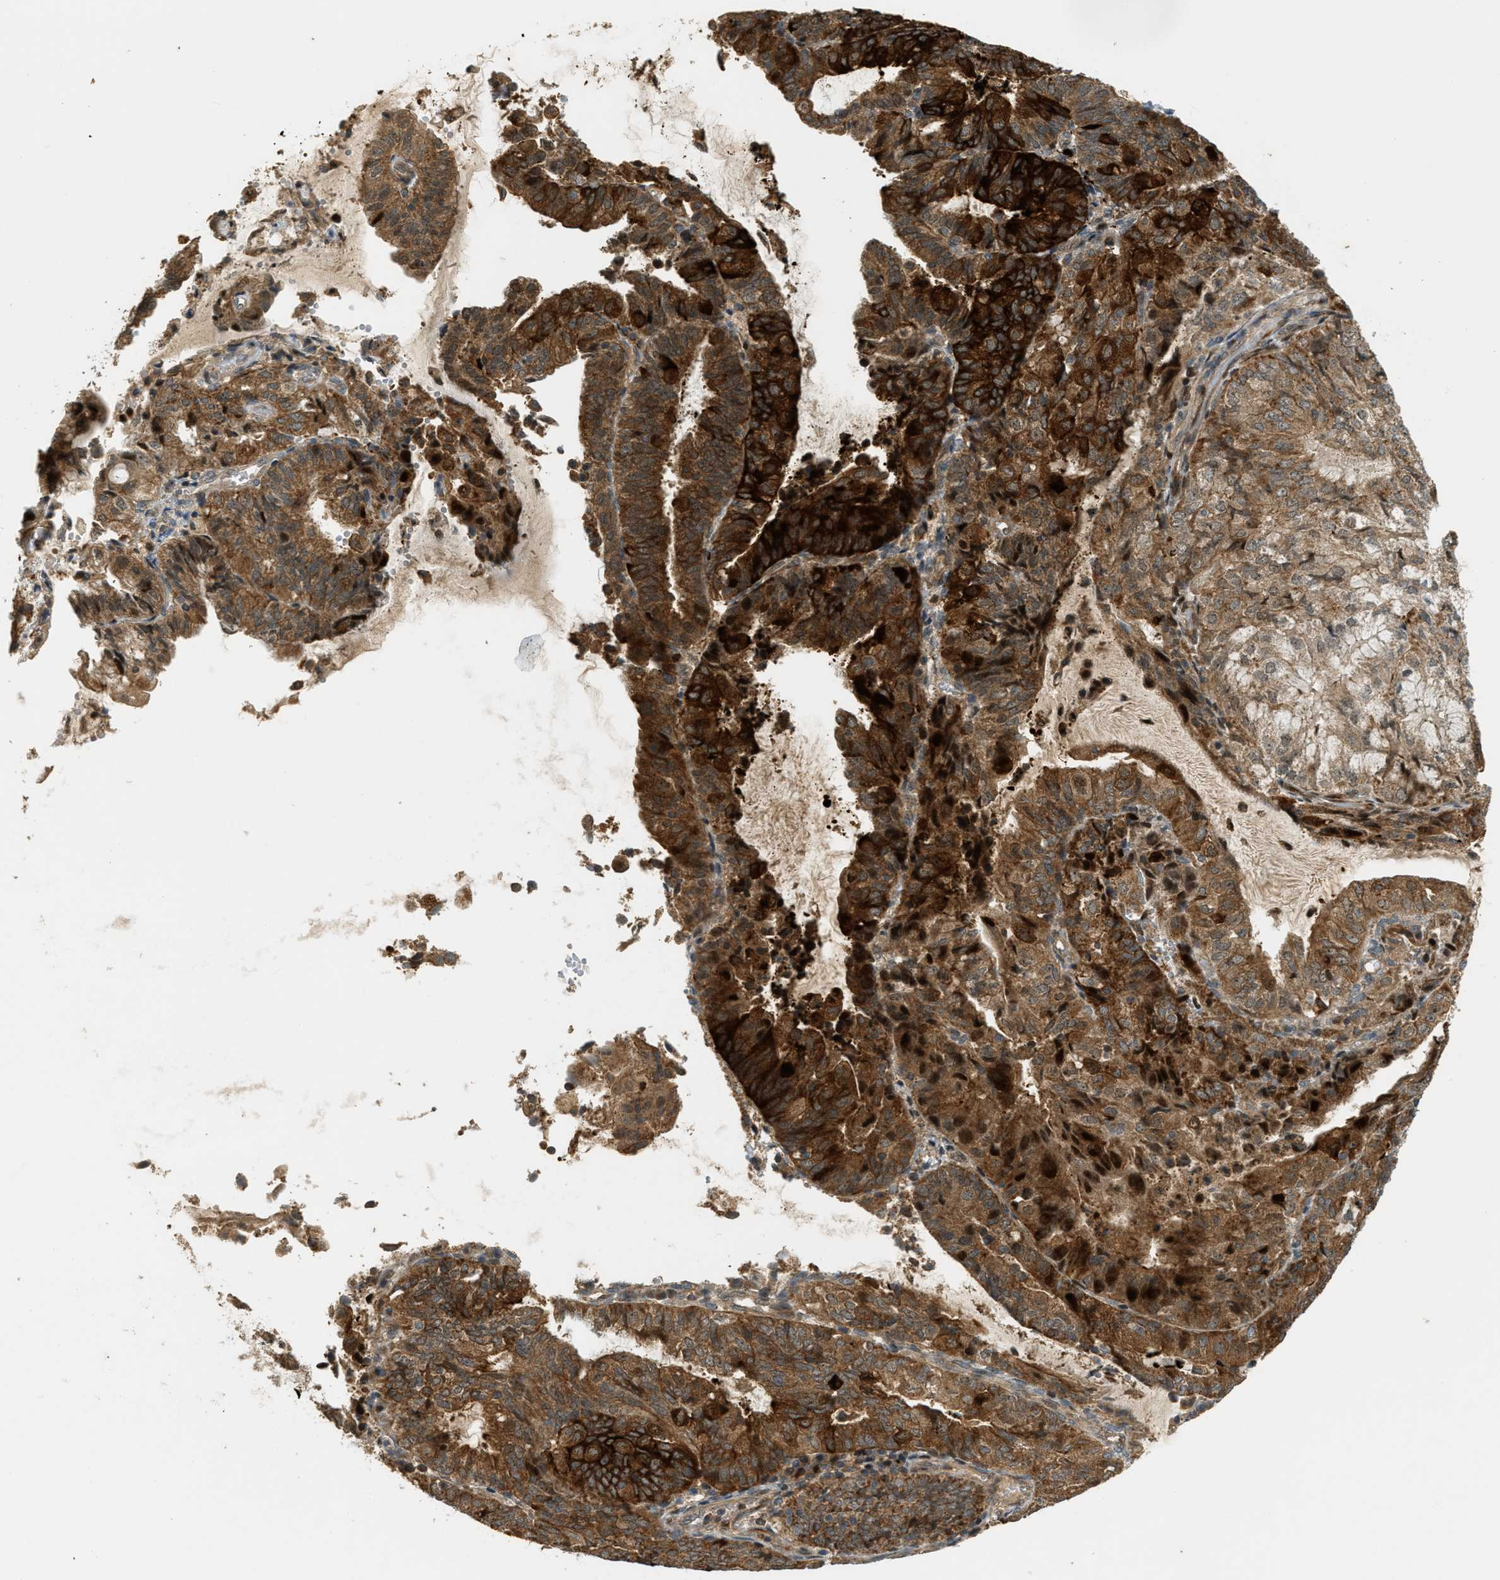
{"staining": {"intensity": "strong", "quantity": "25%-75%", "location": "cytoplasmic/membranous"}, "tissue": "endometrial cancer", "cell_type": "Tumor cells", "image_type": "cancer", "snomed": [{"axis": "morphology", "description": "Adenocarcinoma, NOS"}, {"axis": "topography", "description": "Endometrium"}], "caption": "Protein staining exhibits strong cytoplasmic/membranous expression in about 25%-75% of tumor cells in endometrial adenocarcinoma.", "gene": "TRAPPC14", "patient": {"sex": "female", "age": 81}}